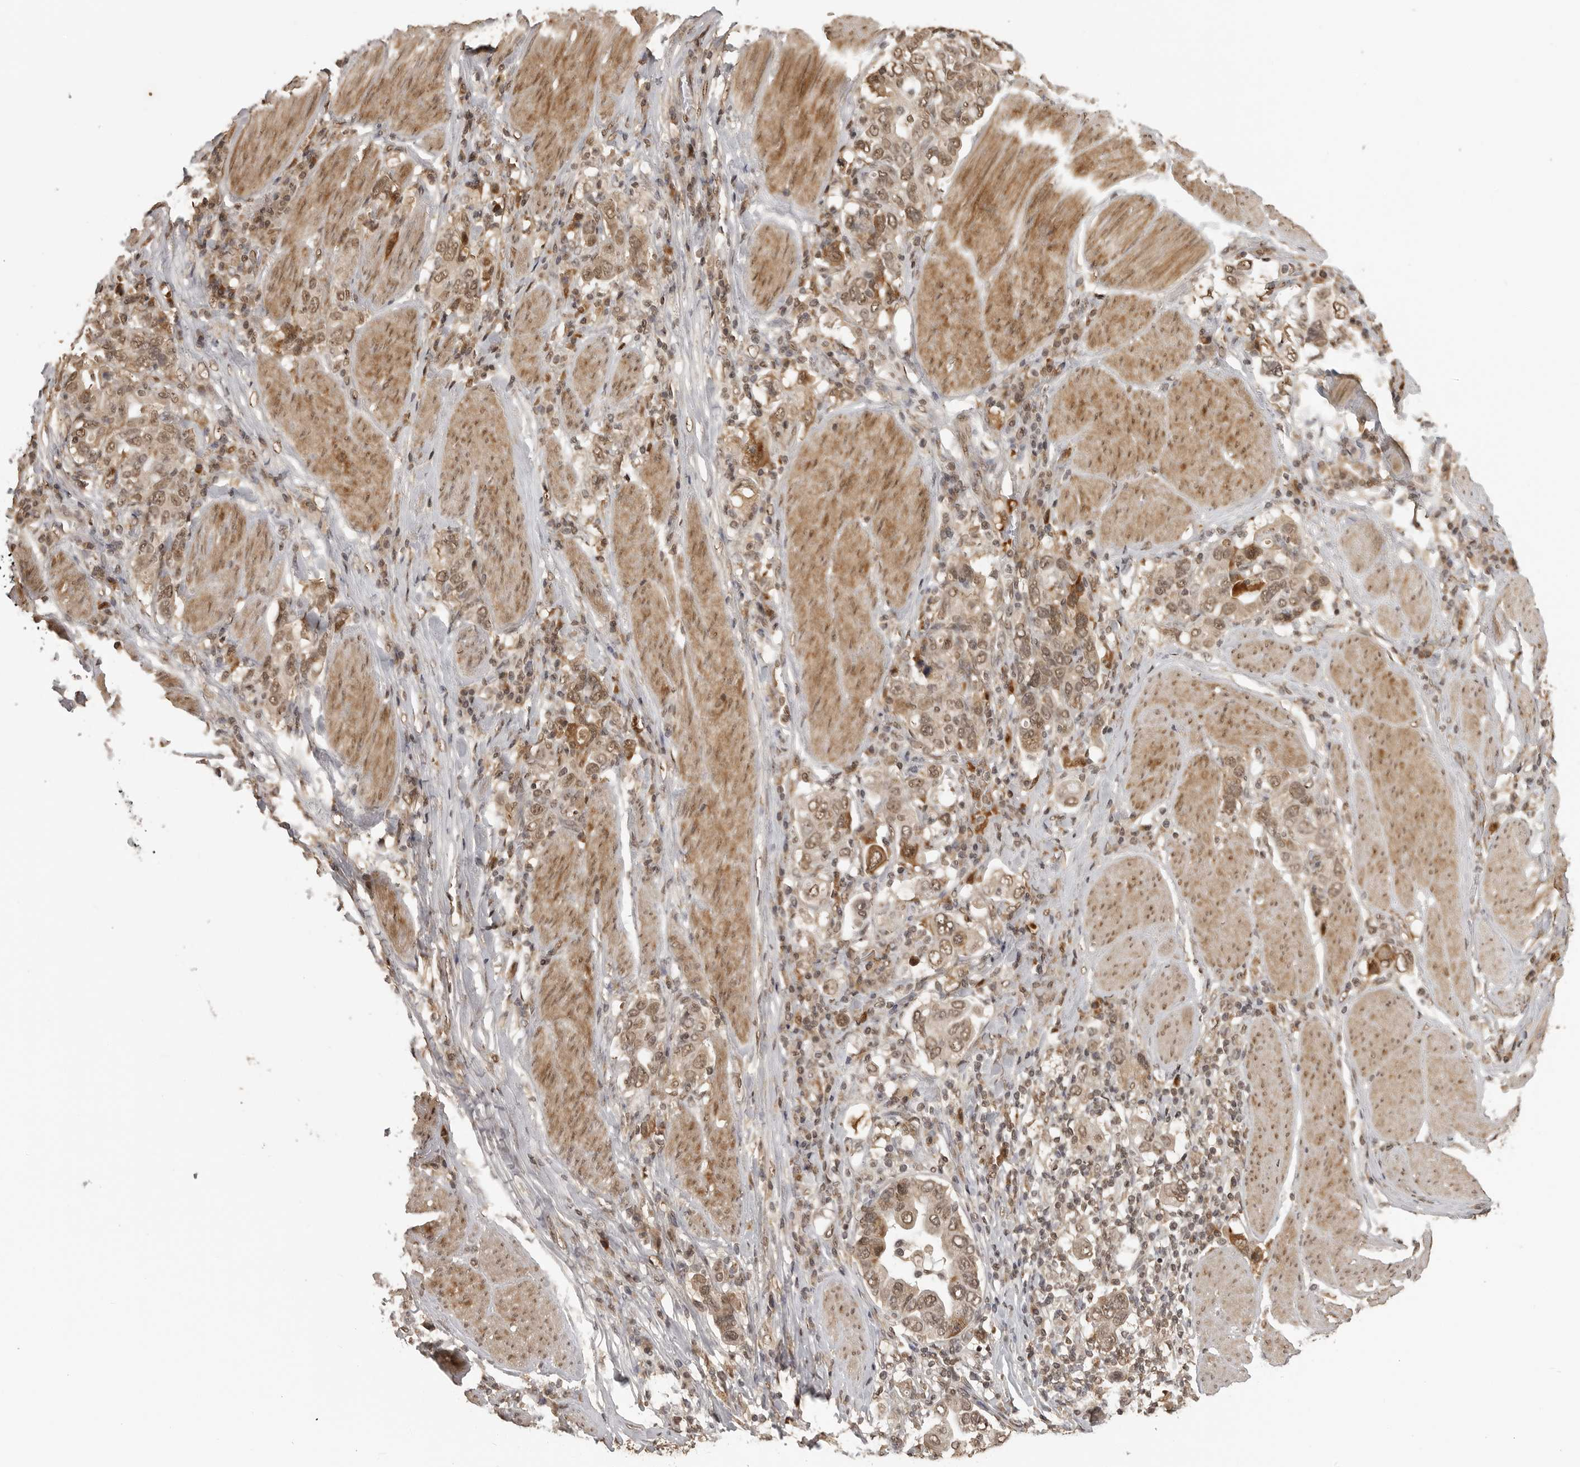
{"staining": {"intensity": "moderate", "quantity": ">75%", "location": "nuclear"}, "tissue": "stomach cancer", "cell_type": "Tumor cells", "image_type": "cancer", "snomed": [{"axis": "morphology", "description": "Adenocarcinoma, NOS"}, {"axis": "topography", "description": "Stomach, upper"}], "caption": "Brown immunohistochemical staining in human stomach cancer (adenocarcinoma) demonstrates moderate nuclear staining in approximately >75% of tumor cells.", "gene": "CLOCK", "patient": {"sex": "male", "age": 62}}